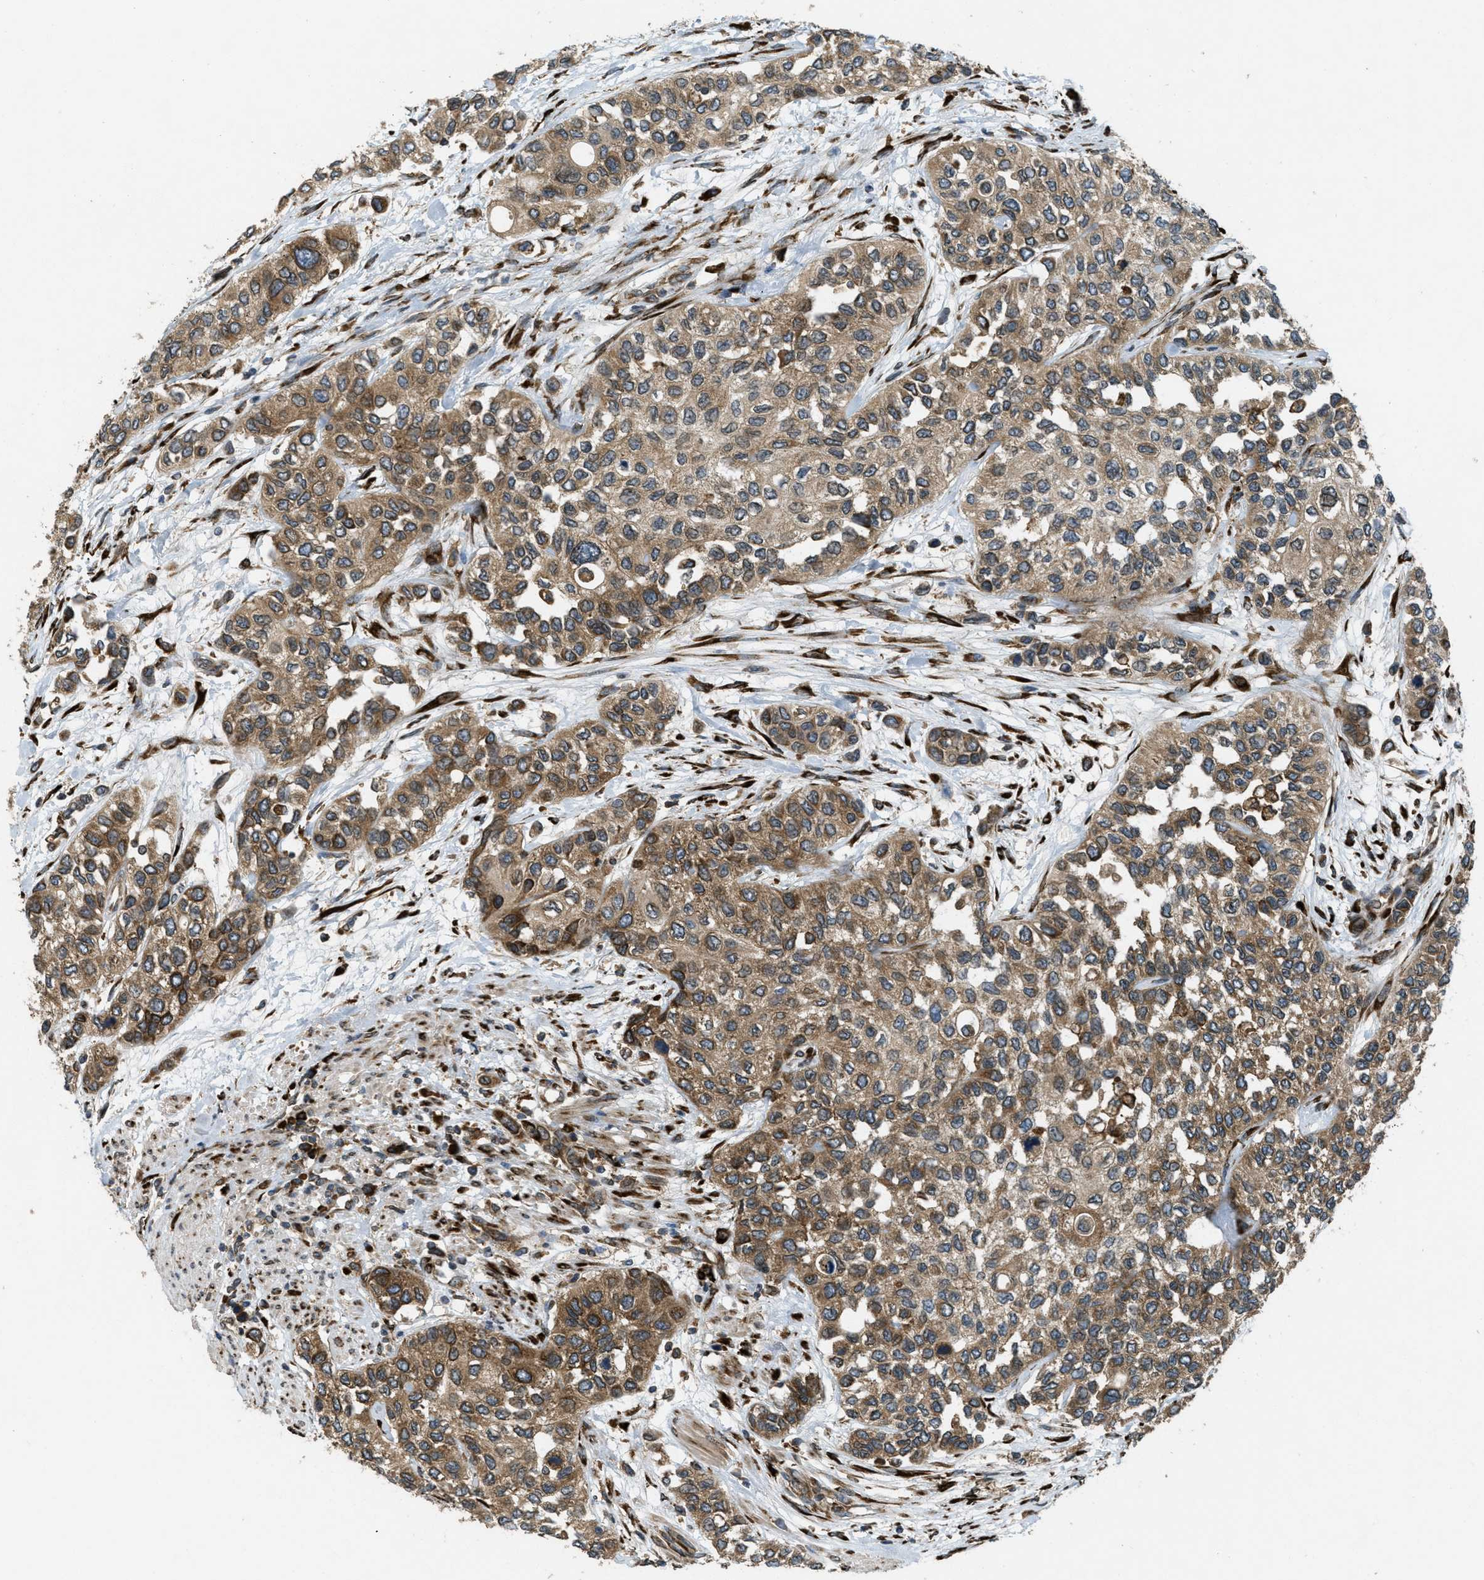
{"staining": {"intensity": "moderate", "quantity": ">75%", "location": "cytoplasmic/membranous"}, "tissue": "urothelial cancer", "cell_type": "Tumor cells", "image_type": "cancer", "snomed": [{"axis": "morphology", "description": "Urothelial carcinoma, High grade"}, {"axis": "topography", "description": "Urinary bladder"}], "caption": "Protein analysis of urothelial cancer tissue reveals moderate cytoplasmic/membranous staining in approximately >75% of tumor cells. (DAB = brown stain, brightfield microscopy at high magnification).", "gene": "PCDH18", "patient": {"sex": "female", "age": 56}}